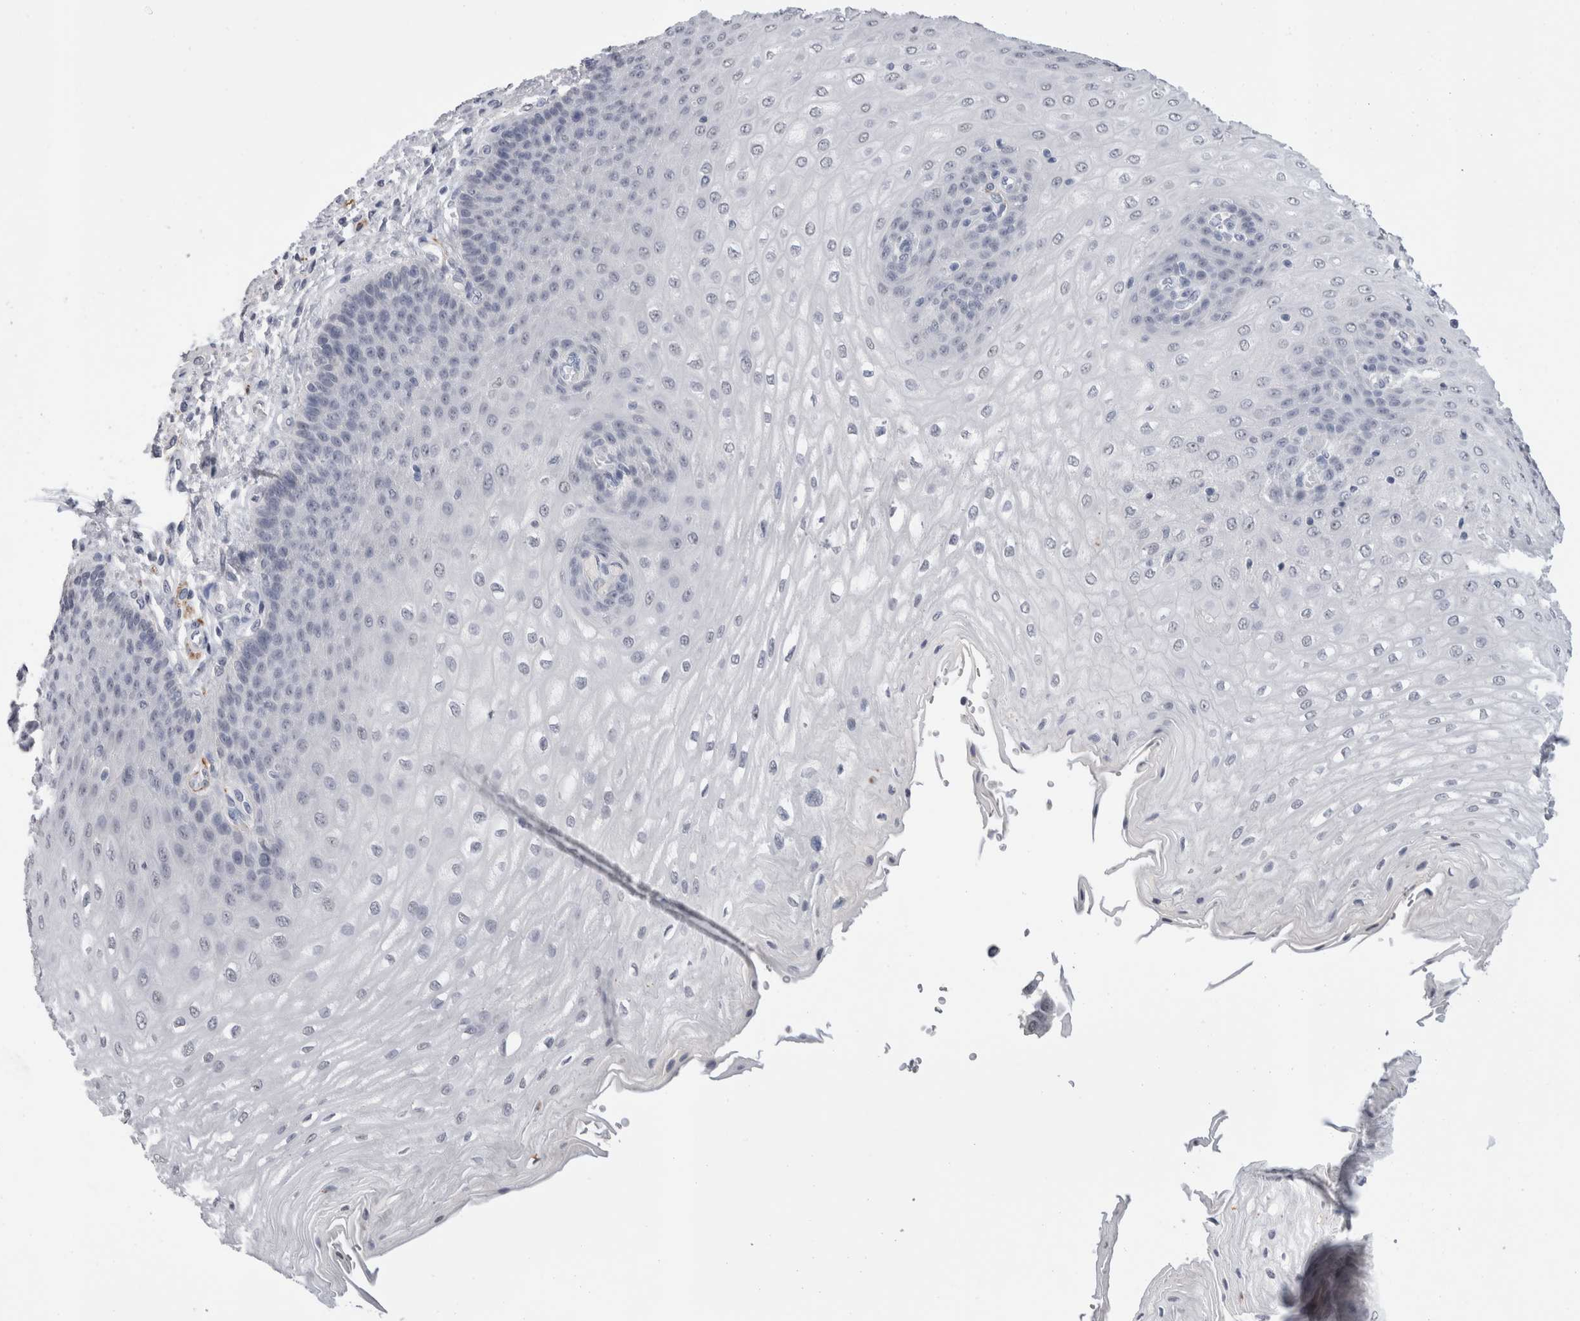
{"staining": {"intensity": "negative", "quantity": "none", "location": "none"}, "tissue": "esophagus", "cell_type": "Squamous epithelial cells", "image_type": "normal", "snomed": [{"axis": "morphology", "description": "Normal tissue, NOS"}, {"axis": "topography", "description": "Esophagus"}], "caption": "High magnification brightfield microscopy of normal esophagus stained with DAB (brown) and counterstained with hematoxylin (blue): squamous epithelial cells show no significant staining. Brightfield microscopy of immunohistochemistry (IHC) stained with DAB (brown) and hematoxylin (blue), captured at high magnification.", "gene": "CADM3", "patient": {"sex": "male", "age": 54}}